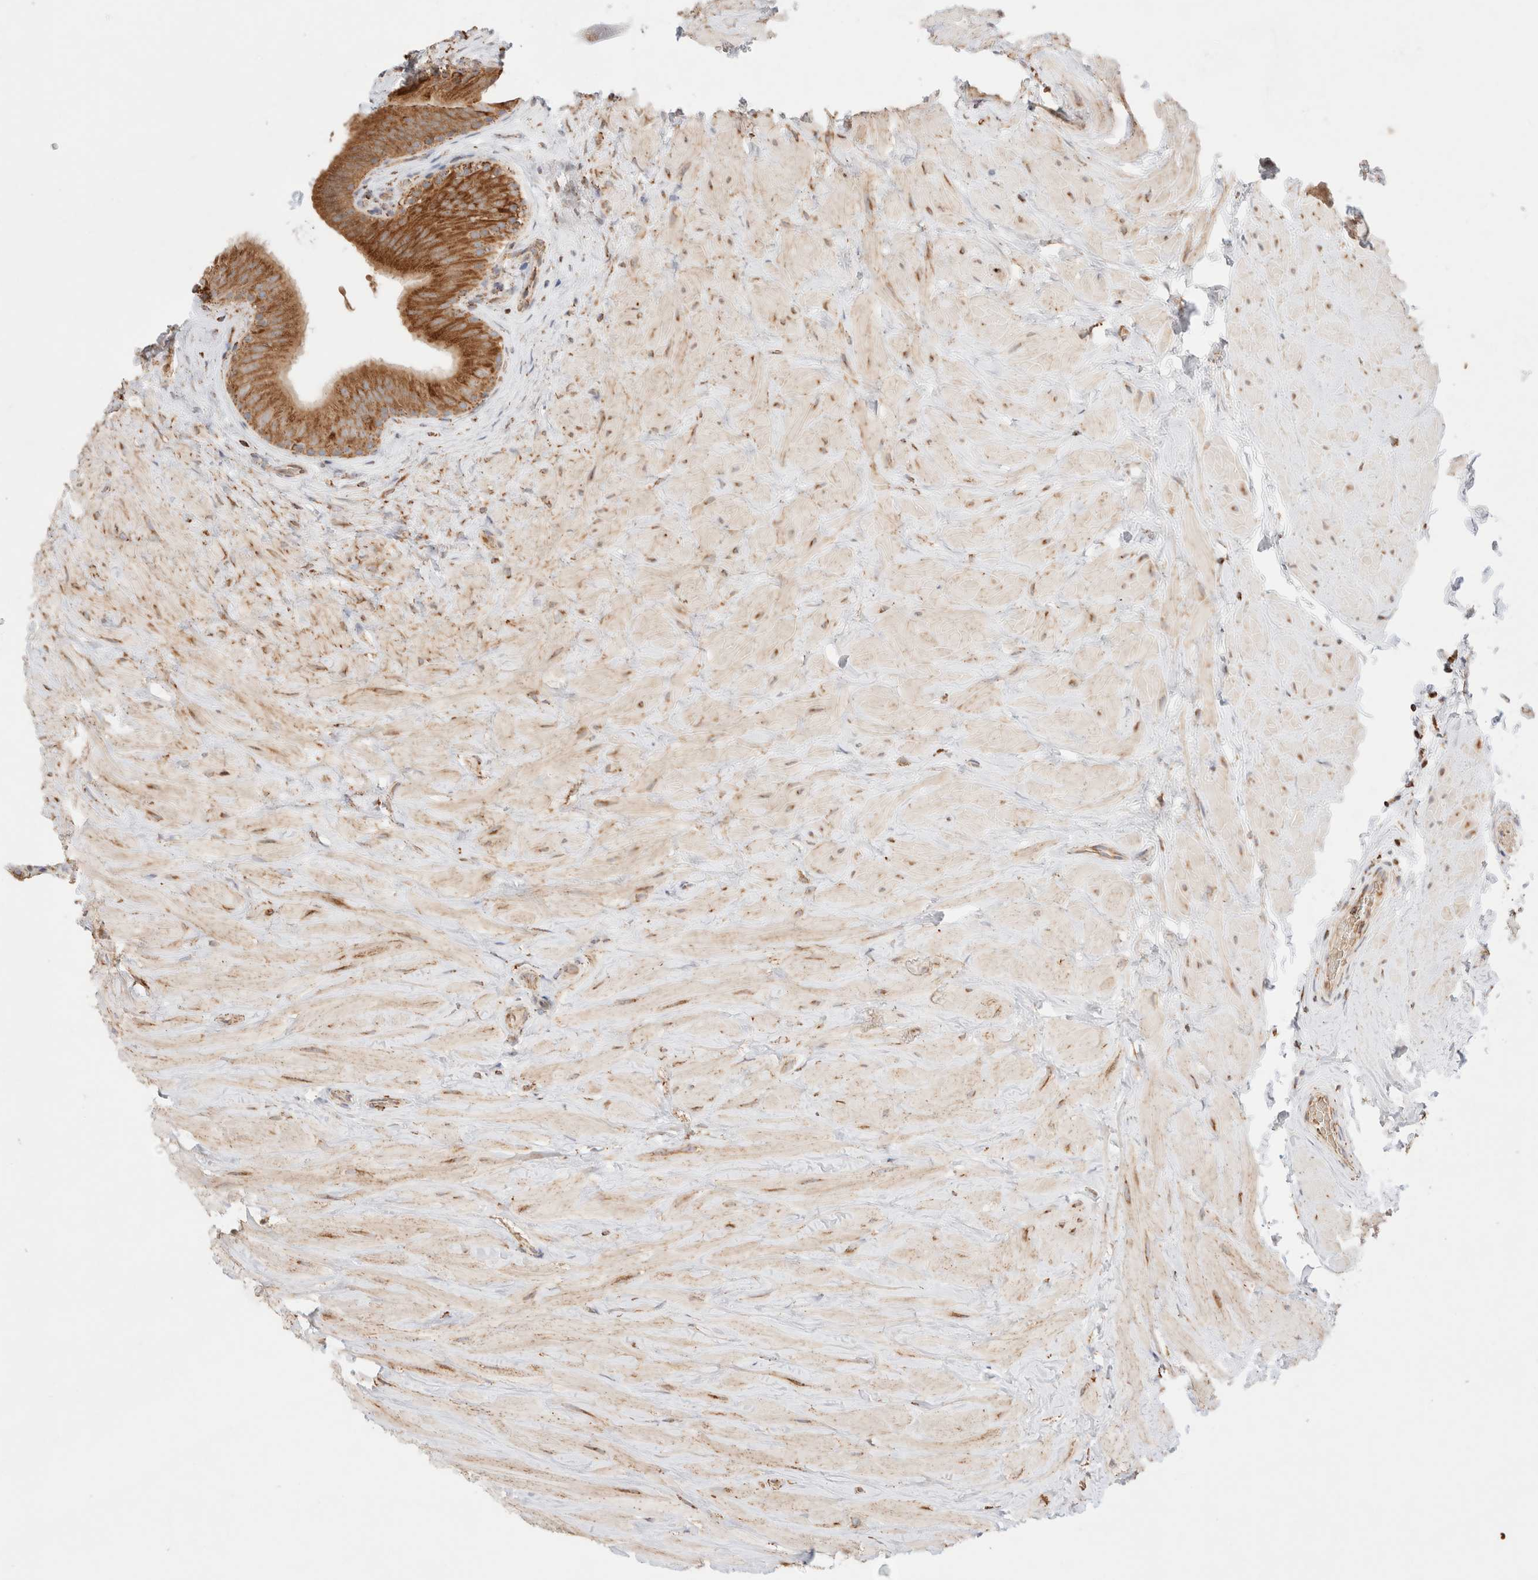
{"staining": {"intensity": "strong", "quantity": ">75%", "location": "cytoplasmic/membranous"}, "tissue": "epididymis", "cell_type": "Glandular cells", "image_type": "normal", "snomed": [{"axis": "morphology", "description": "Normal tissue, NOS"}, {"axis": "topography", "description": "Vascular tissue"}, {"axis": "topography", "description": "Epididymis"}], "caption": "A high-resolution photomicrograph shows immunohistochemistry staining of normal epididymis, which displays strong cytoplasmic/membranous expression in about >75% of glandular cells.", "gene": "TMPPE", "patient": {"sex": "male", "age": 49}}